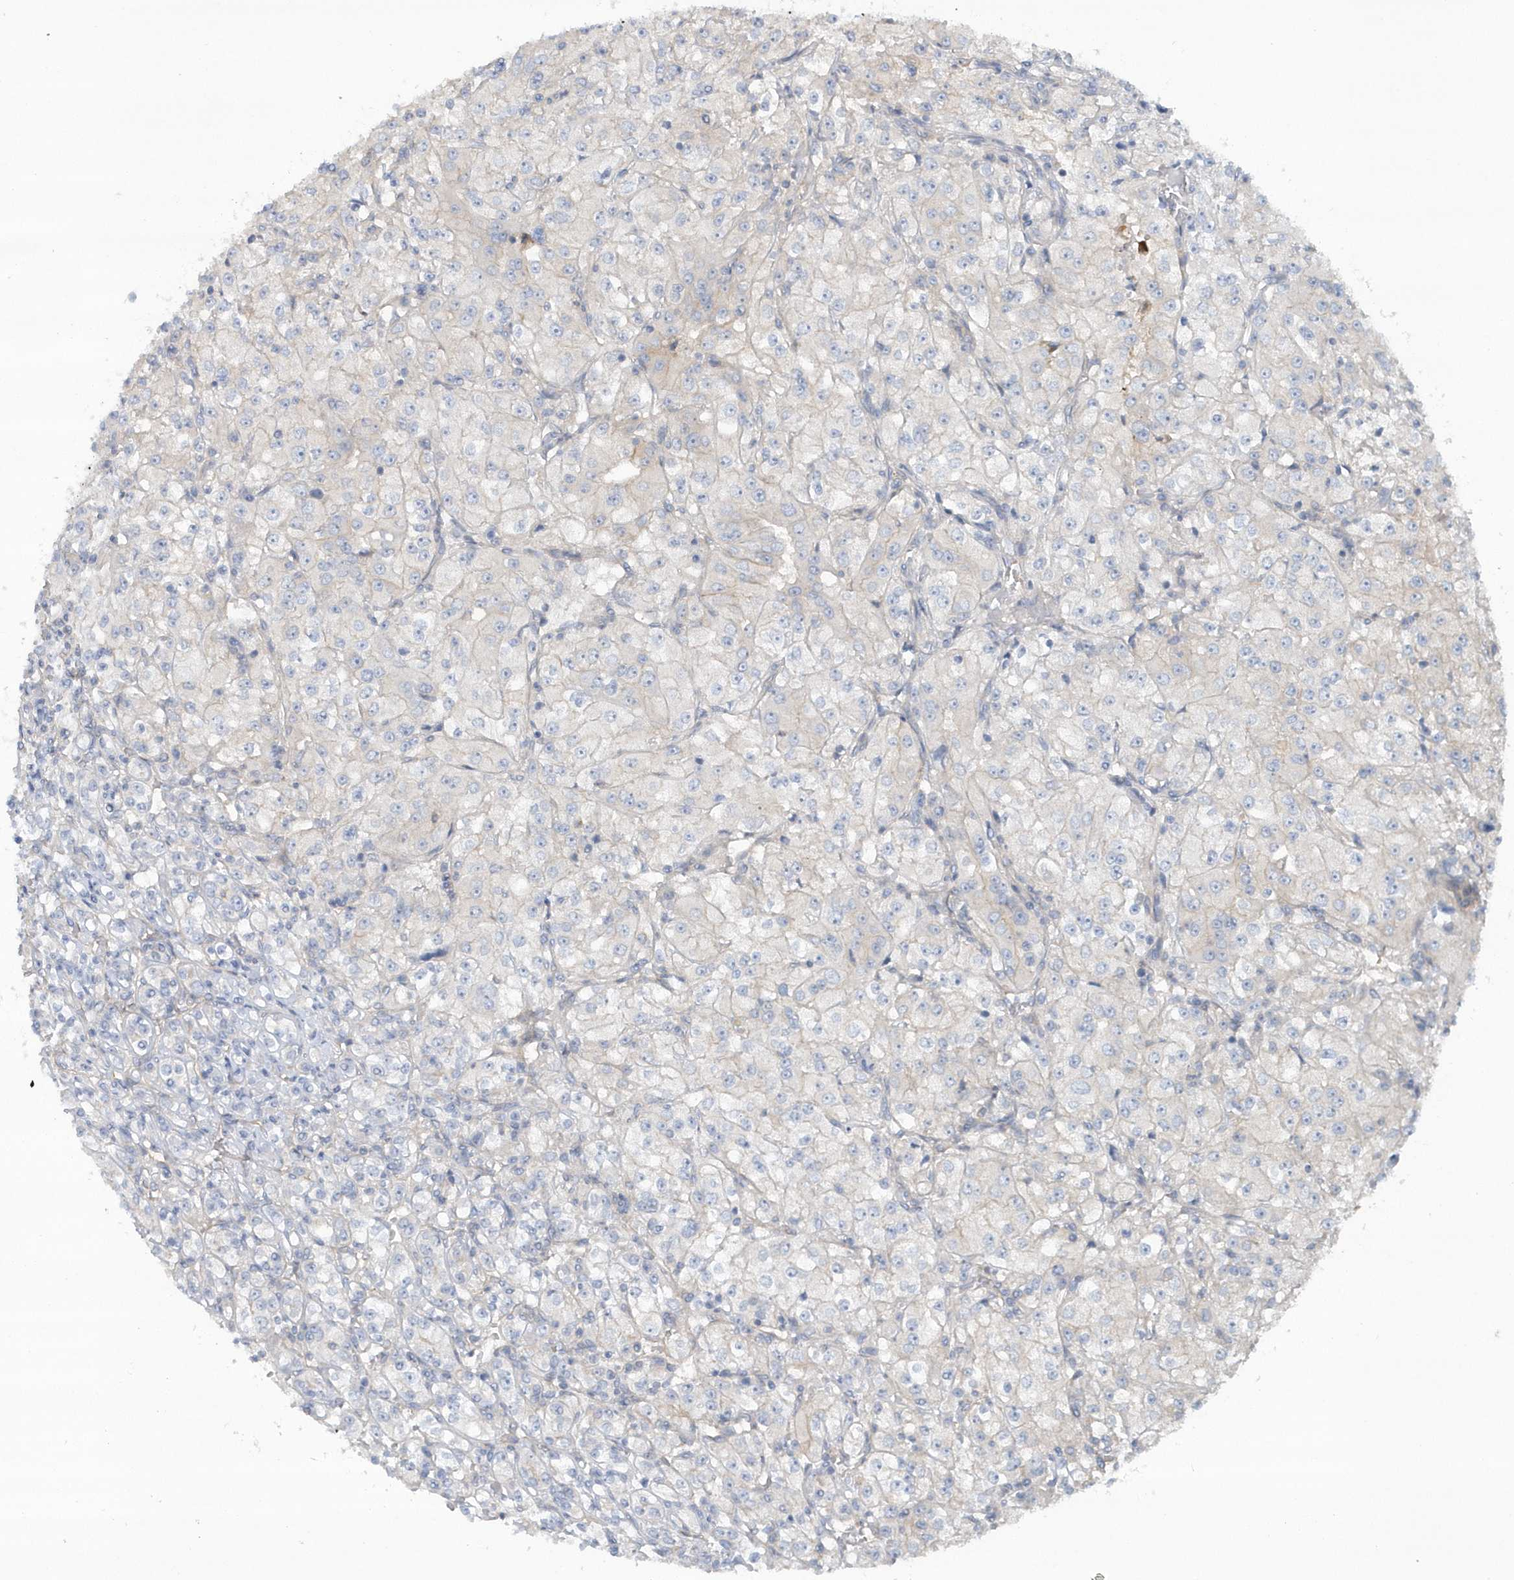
{"staining": {"intensity": "negative", "quantity": "none", "location": "none"}, "tissue": "renal cancer", "cell_type": "Tumor cells", "image_type": "cancer", "snomed": [{"axis": "morphology", "description": "Adenocarcinoma, NOS"}, {"axis": "topography", "description": "Kidney"}], "caption": "Tumor cells are negative for protein expression in human renal cancer (adenocarcinoma).", "gene": "RAI14", "patient": {"sex": "male", "age": 77}}